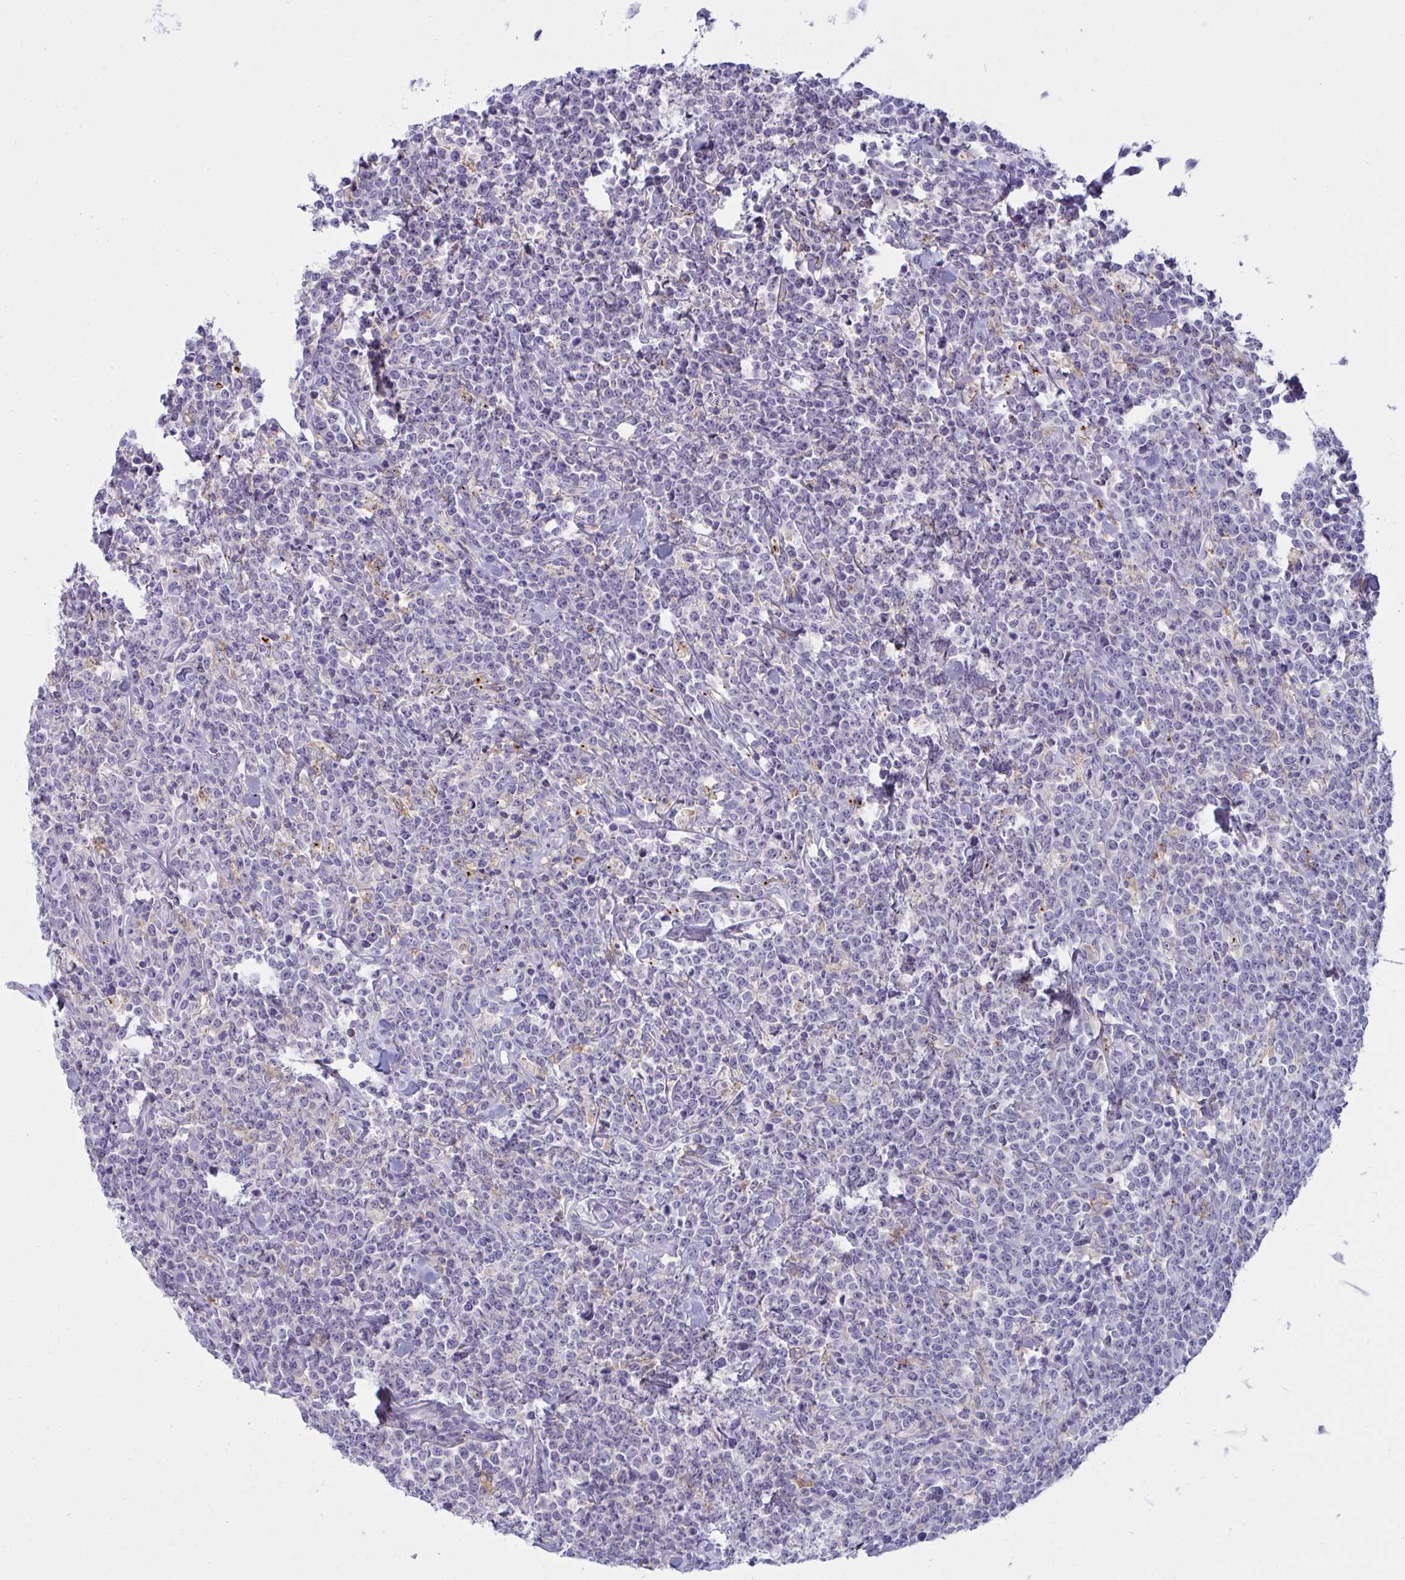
{"staining": {"intensity": "negative", "quantity": "none", "location": "none"}, "tissue": "lymphoma", "cell_type": "Tumor cells", "image_type": "cancer", "snomed": [{"axis": "morphology", "description": "Malignant lymphoma, non-Hodgkin's type, High grade"}, {"axis": "topography", "description": "Small intestine"}], "caption": "This micrograph is of malignant lymphoma, non-Hodgkin's type (high-grade) stained with immunohistochemistry (IHC) to label a protein in brown with the nuclei are counter-stained blue. There is no expression in tumor cells.", "gene": "RGPD5", "patient": {"sex": "female", "age": 56}}